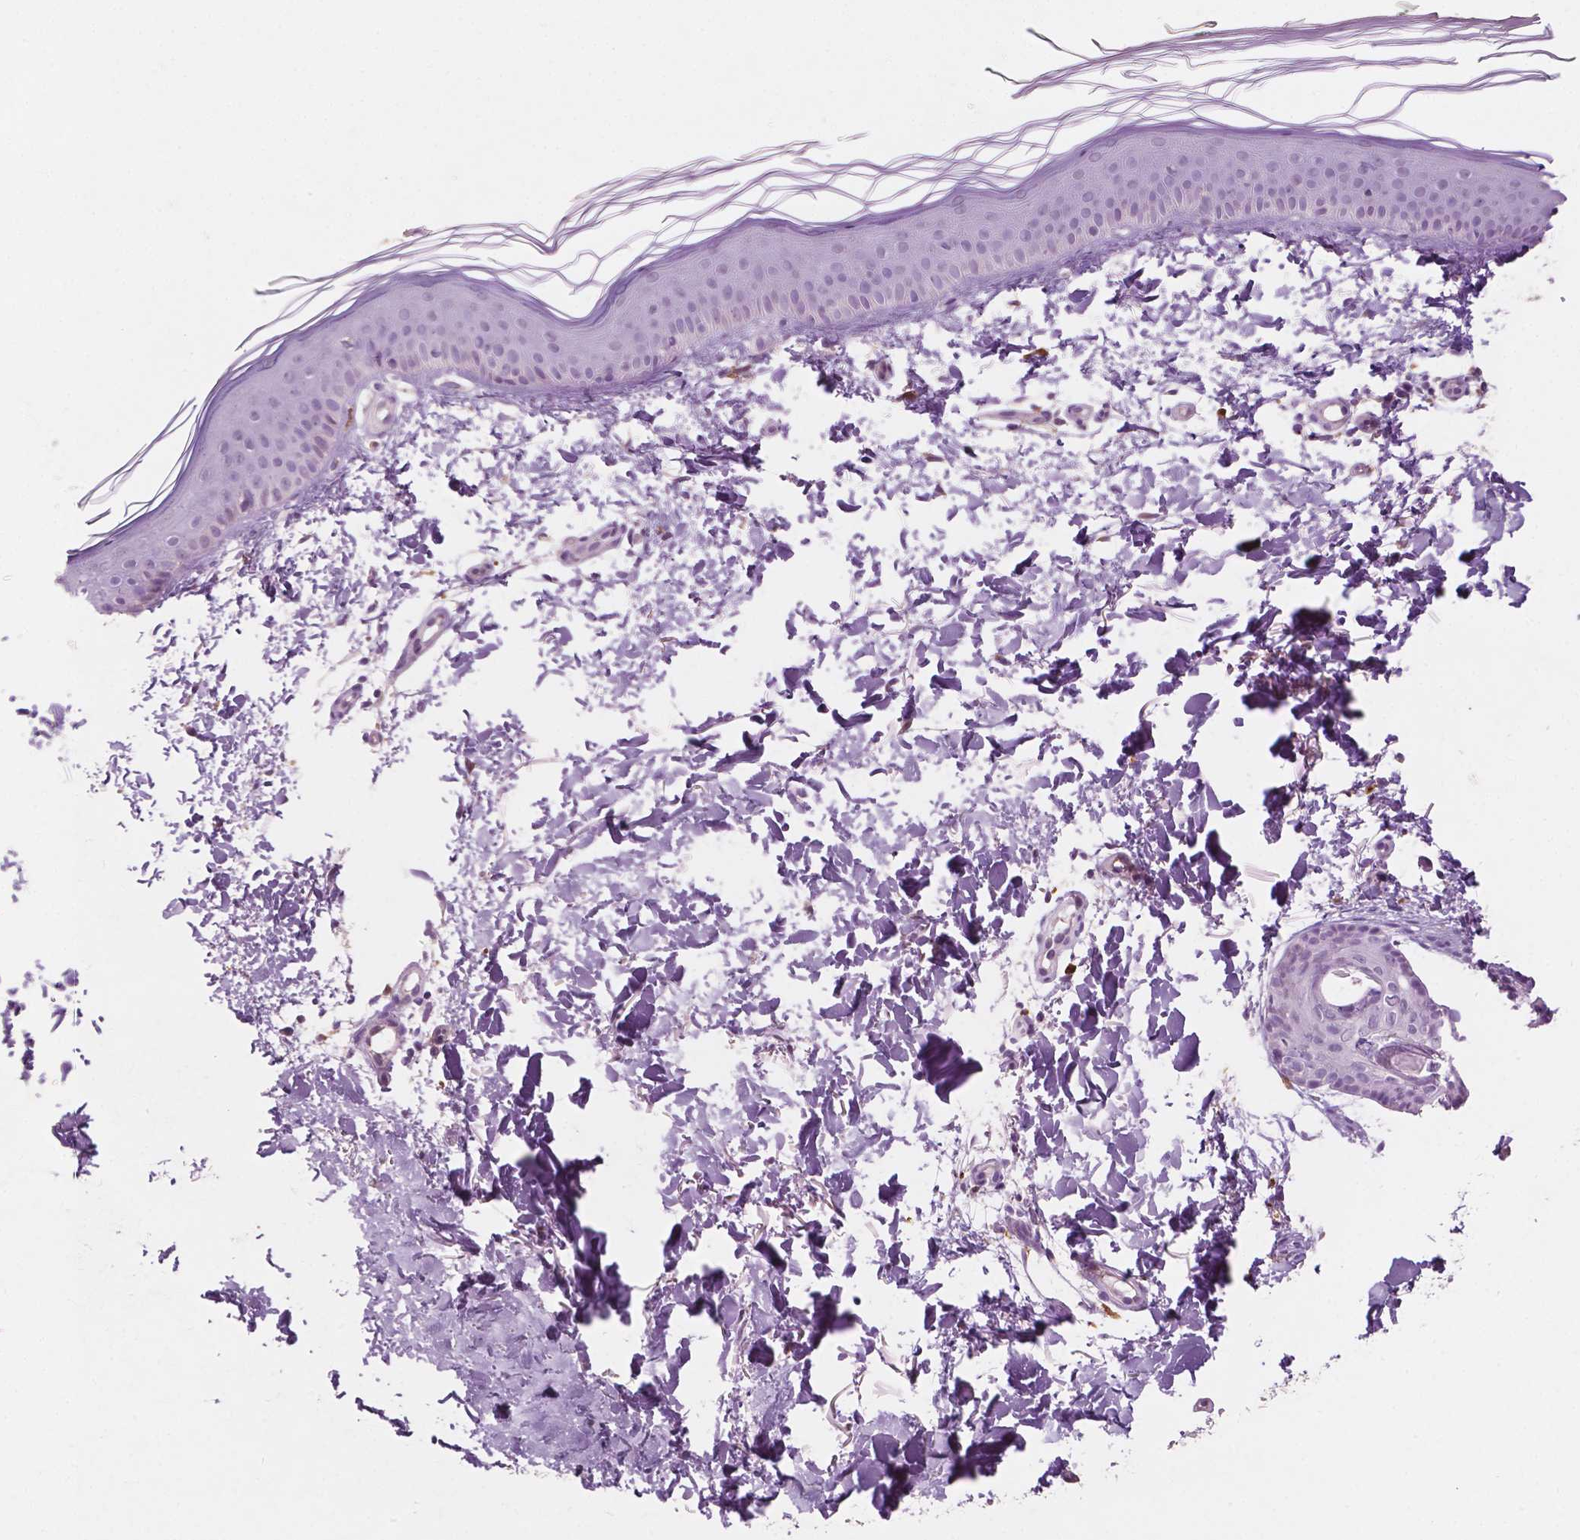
{"staining": {"intensity": "negative", "quantity": "none", "location": "none"}, "tissue": "skin", "cell_type": "Fibroblasts", "image_type": "normal", "snomed": [{"axis": "morphology", "description": "Normal tissue, NOS"}, {"axis": "topography", "description": "Skin"}], "caption": "Fibroblasts show no significant staining in unremarkable skin. Nuclei are stained in blue.", "gene": "LRP1B", "patient": {"sex": "female", "age": 62}}